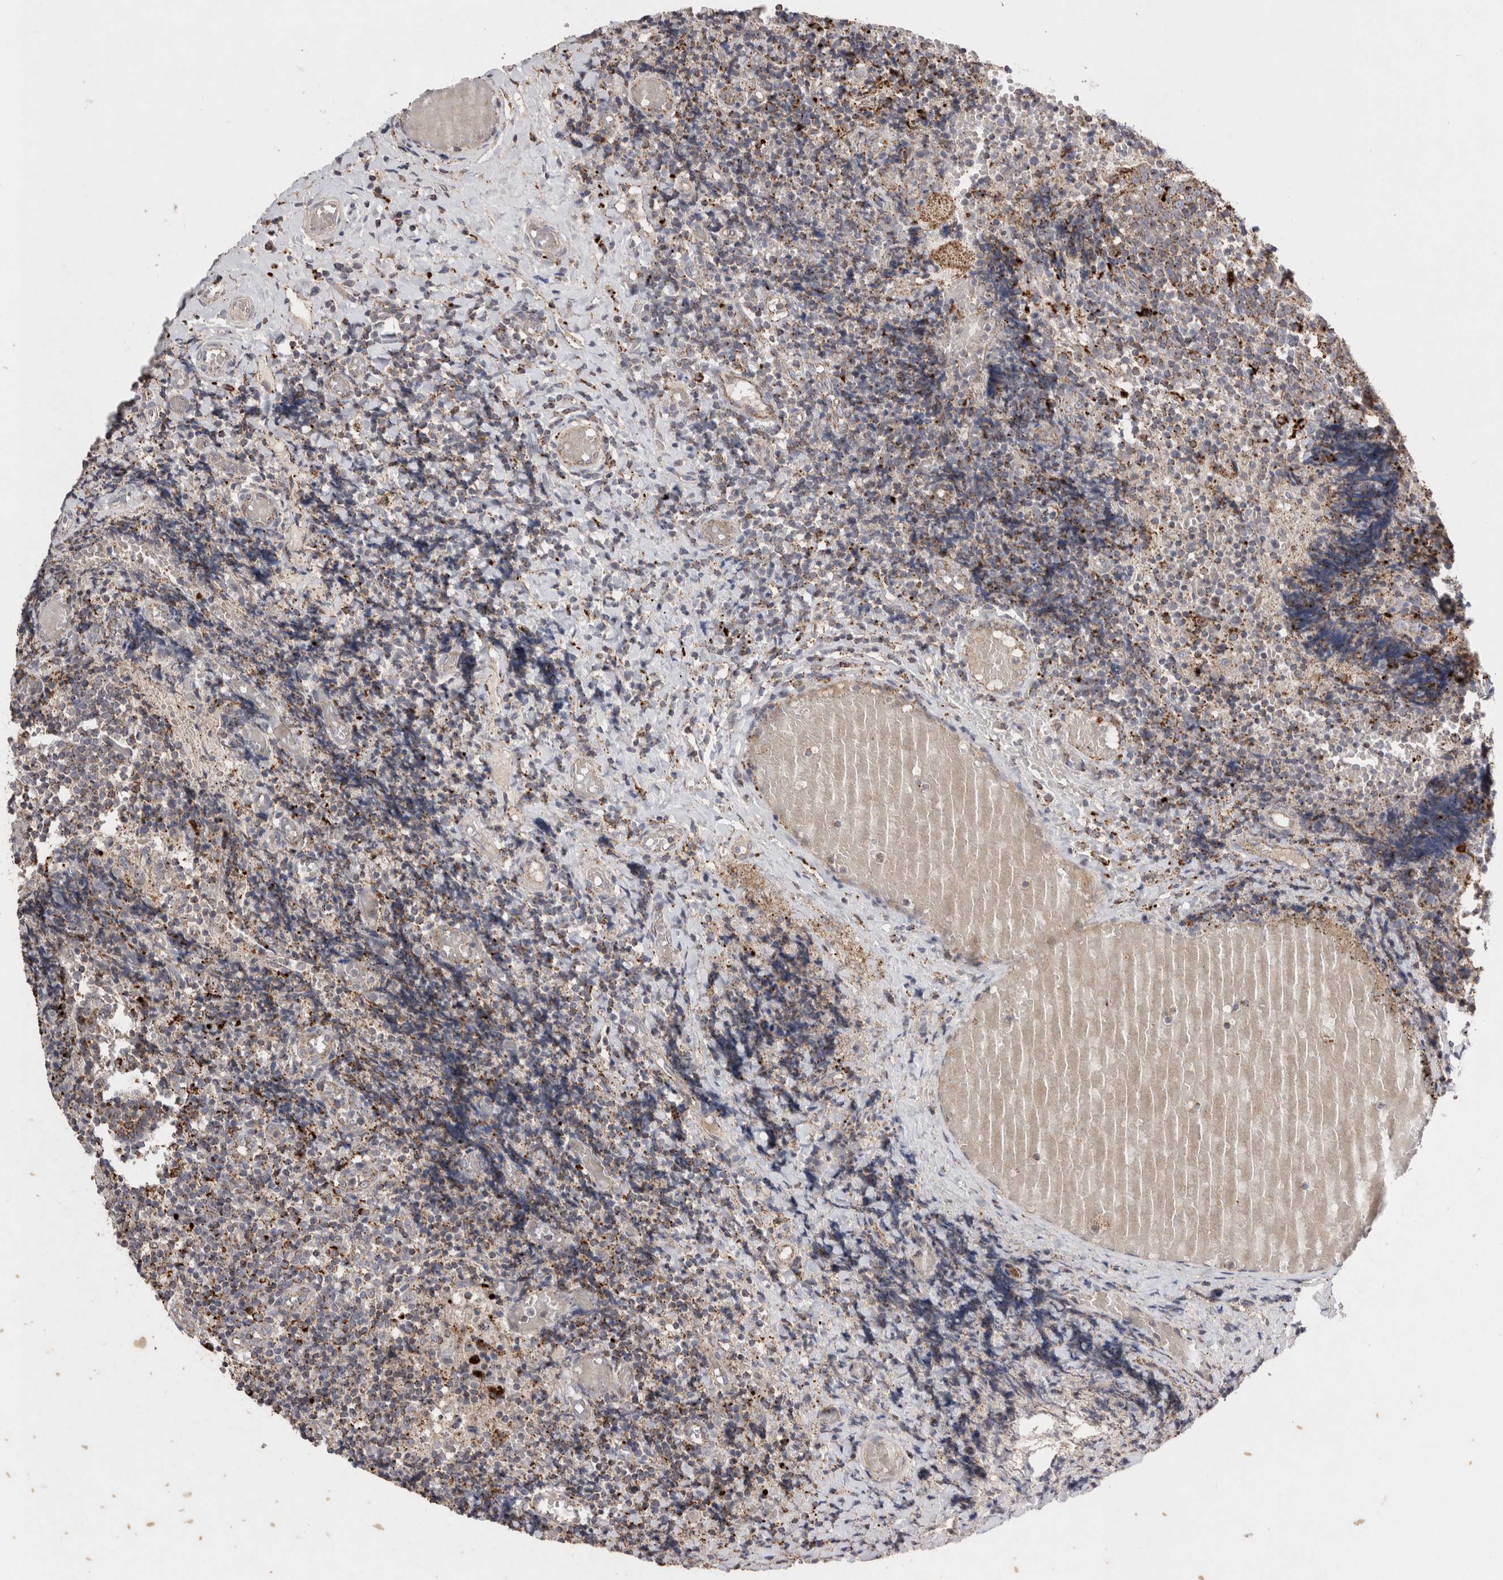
{"staining": {"intensity": "moderate", "quantity": "<25%", "location": "cytoplasmic/membranous"}, "tissue": "tonsil", "cell_type": "Germinal center cells", "image_type": "normal", "snomed": [{"axis": "morphology", "description": "Normal tissue, NOS"}, {"axis": "topography", "description": "Tonsil"}], "caption": "This histopathology image reveals normal tonsil stained with immunohistochemistry (IHC) to label a protein in brown. The cytoplasmic/membranous of germinal center cells show moderate positivity for the protein. Nuclei are counter-stained blue.", "gene": "CTSA", "patient": {"sex": "female", "age": 19}}